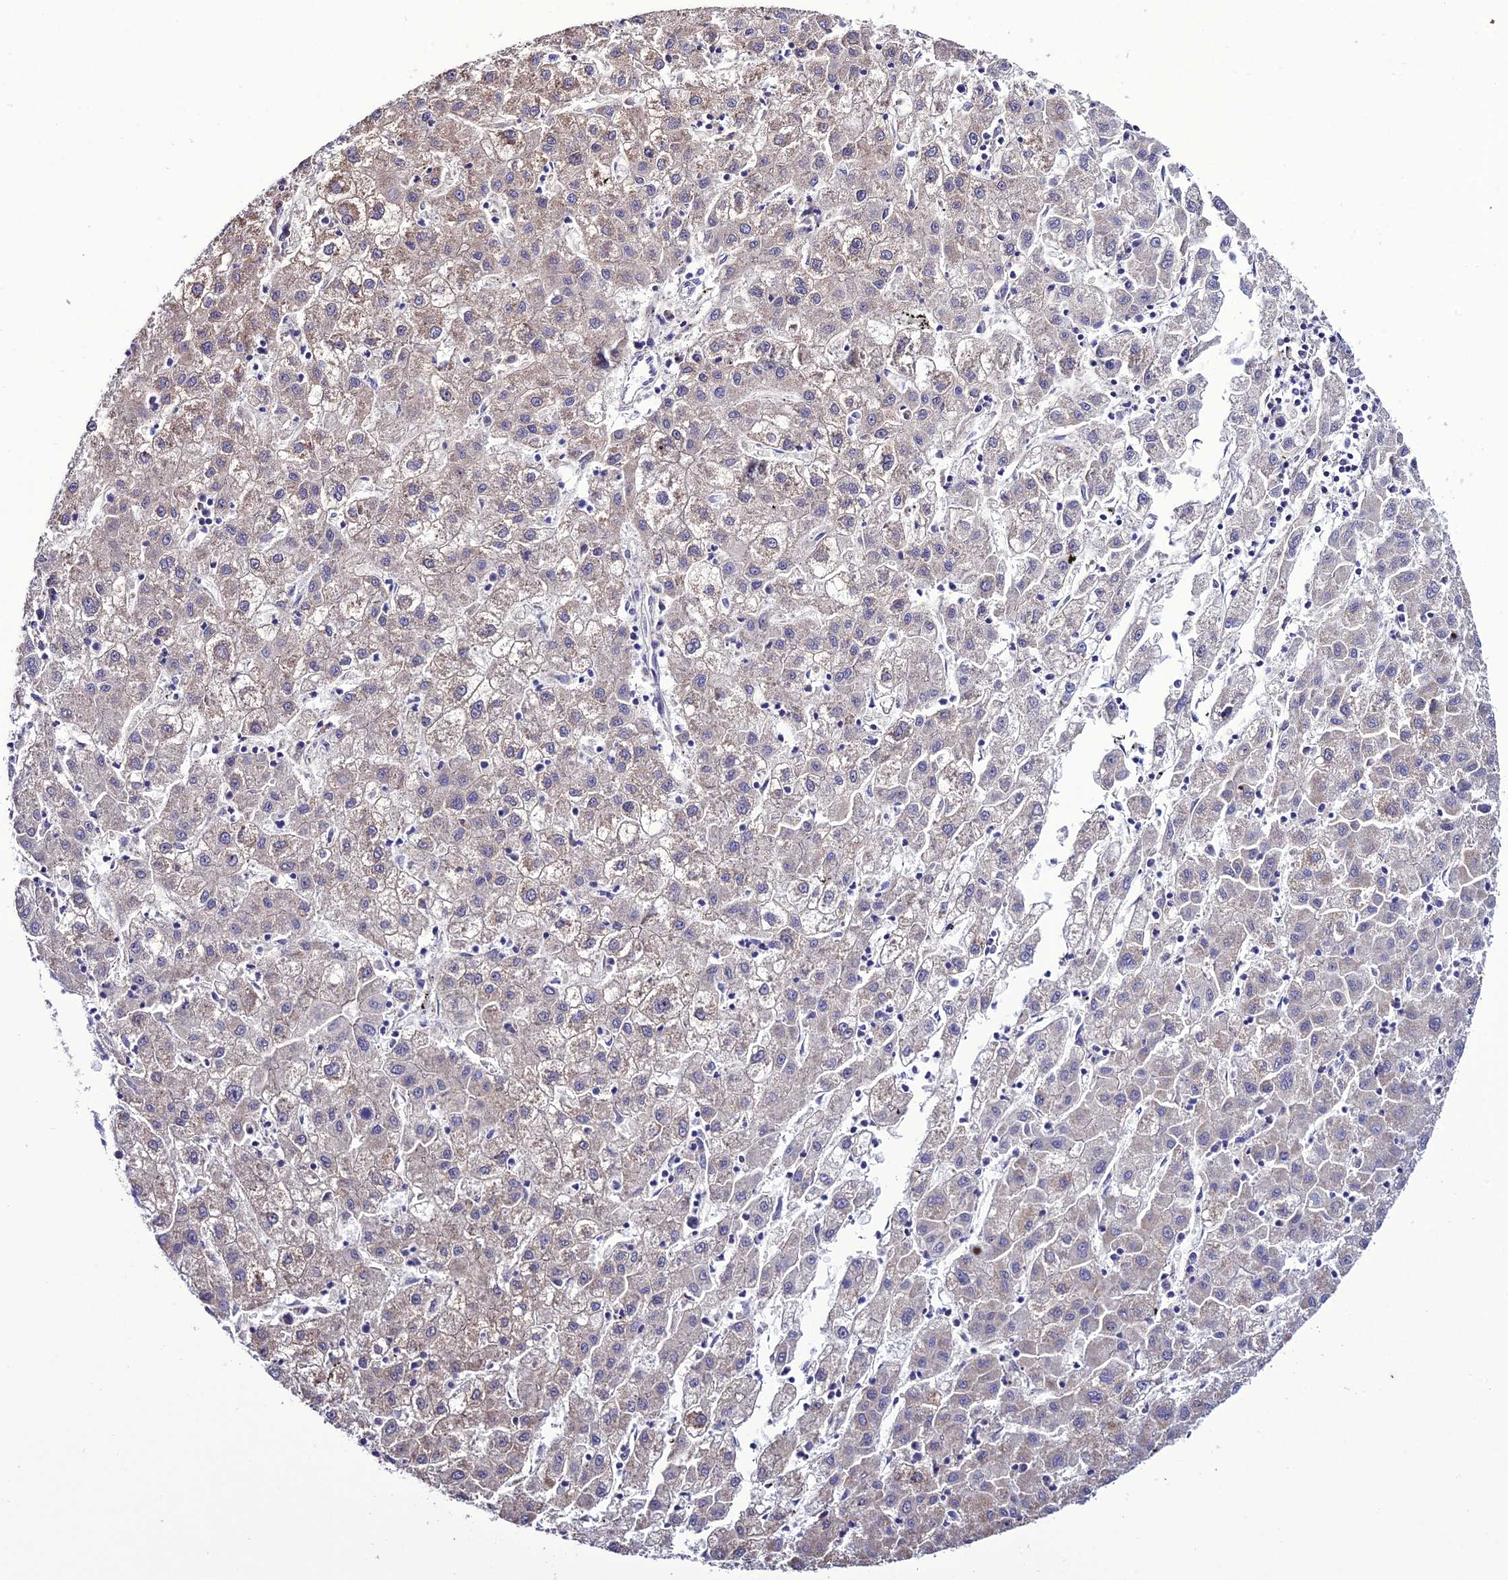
{"staining": {"intensity": "negative", "quantity": "none", "location": "none"}, "tissue": "liver cancer", "cell_type": "Tumor cells", "image_type": "cancer", "snomed": [{"axis": "morphology", "description": "Carcinoma, Hepatocellular, NOS"}, {"axis": "topography", "description": "Liver"}], "caption": "A micrograph of human liver cancer (hepatocellular carcinoma) is negative for staining in tumor cells.", "gene": "HOGA1", "patient": {"sex": "male", "age": 72}}